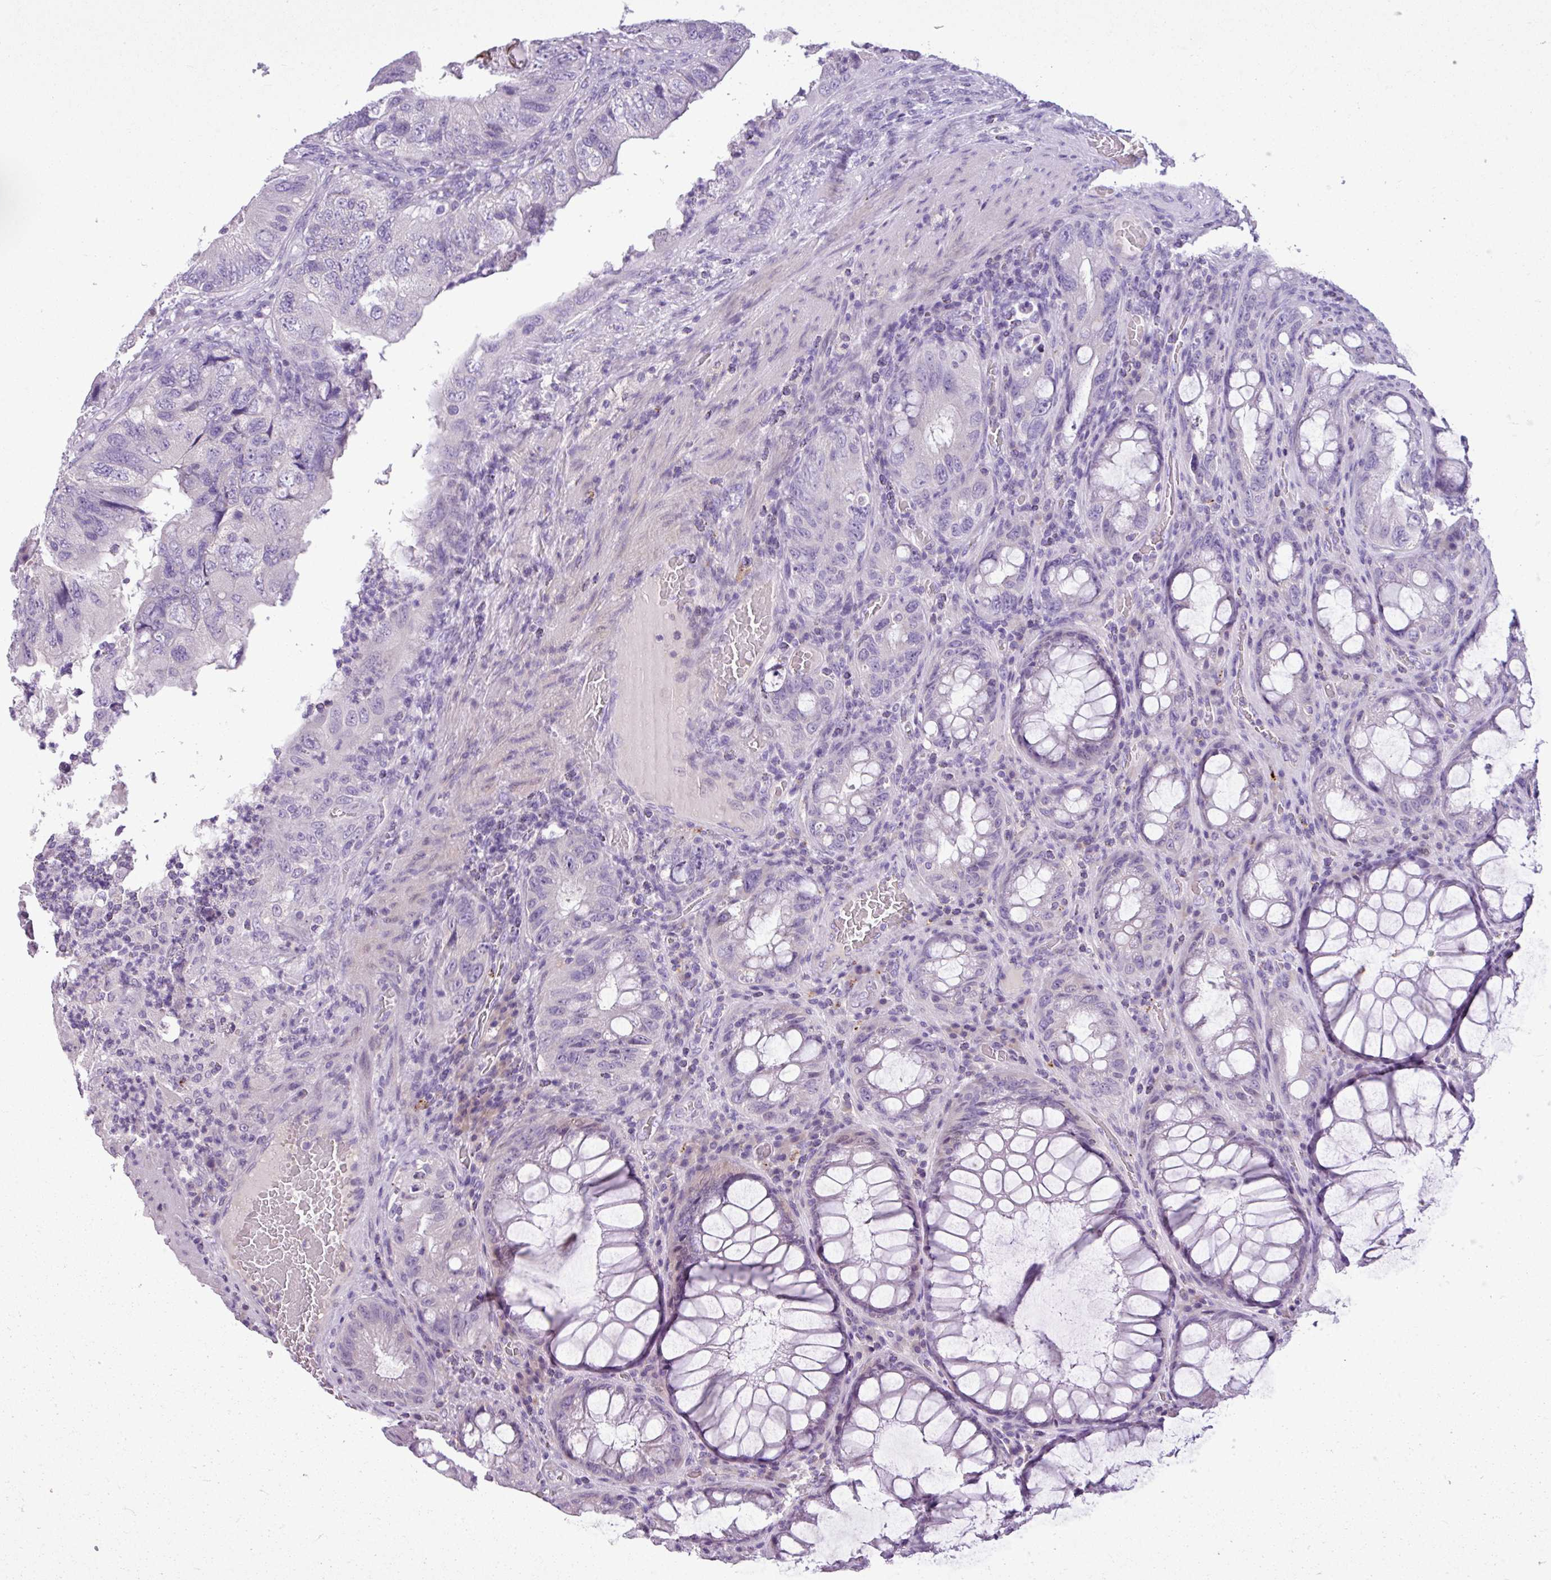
{"staining": {"intensity": "negative", "quantity": "none", "location": "none"}, "tissue": "colorectal cancer", "cell_type": "Tumor cells", "image_type": "cancer", "snomed": [{"axis": "morphology", "description": "Adenocarcinoma, NOS"}, {"axis": "topography", "description": "Rectum"}], "caption": "IHC micrograph of adenocarcinoma (colorectal) stained for a protein (brown), which shows no staining in tumor cells.", "gene": "IL17A", "patient": {"sex": "male", "age": 63}}